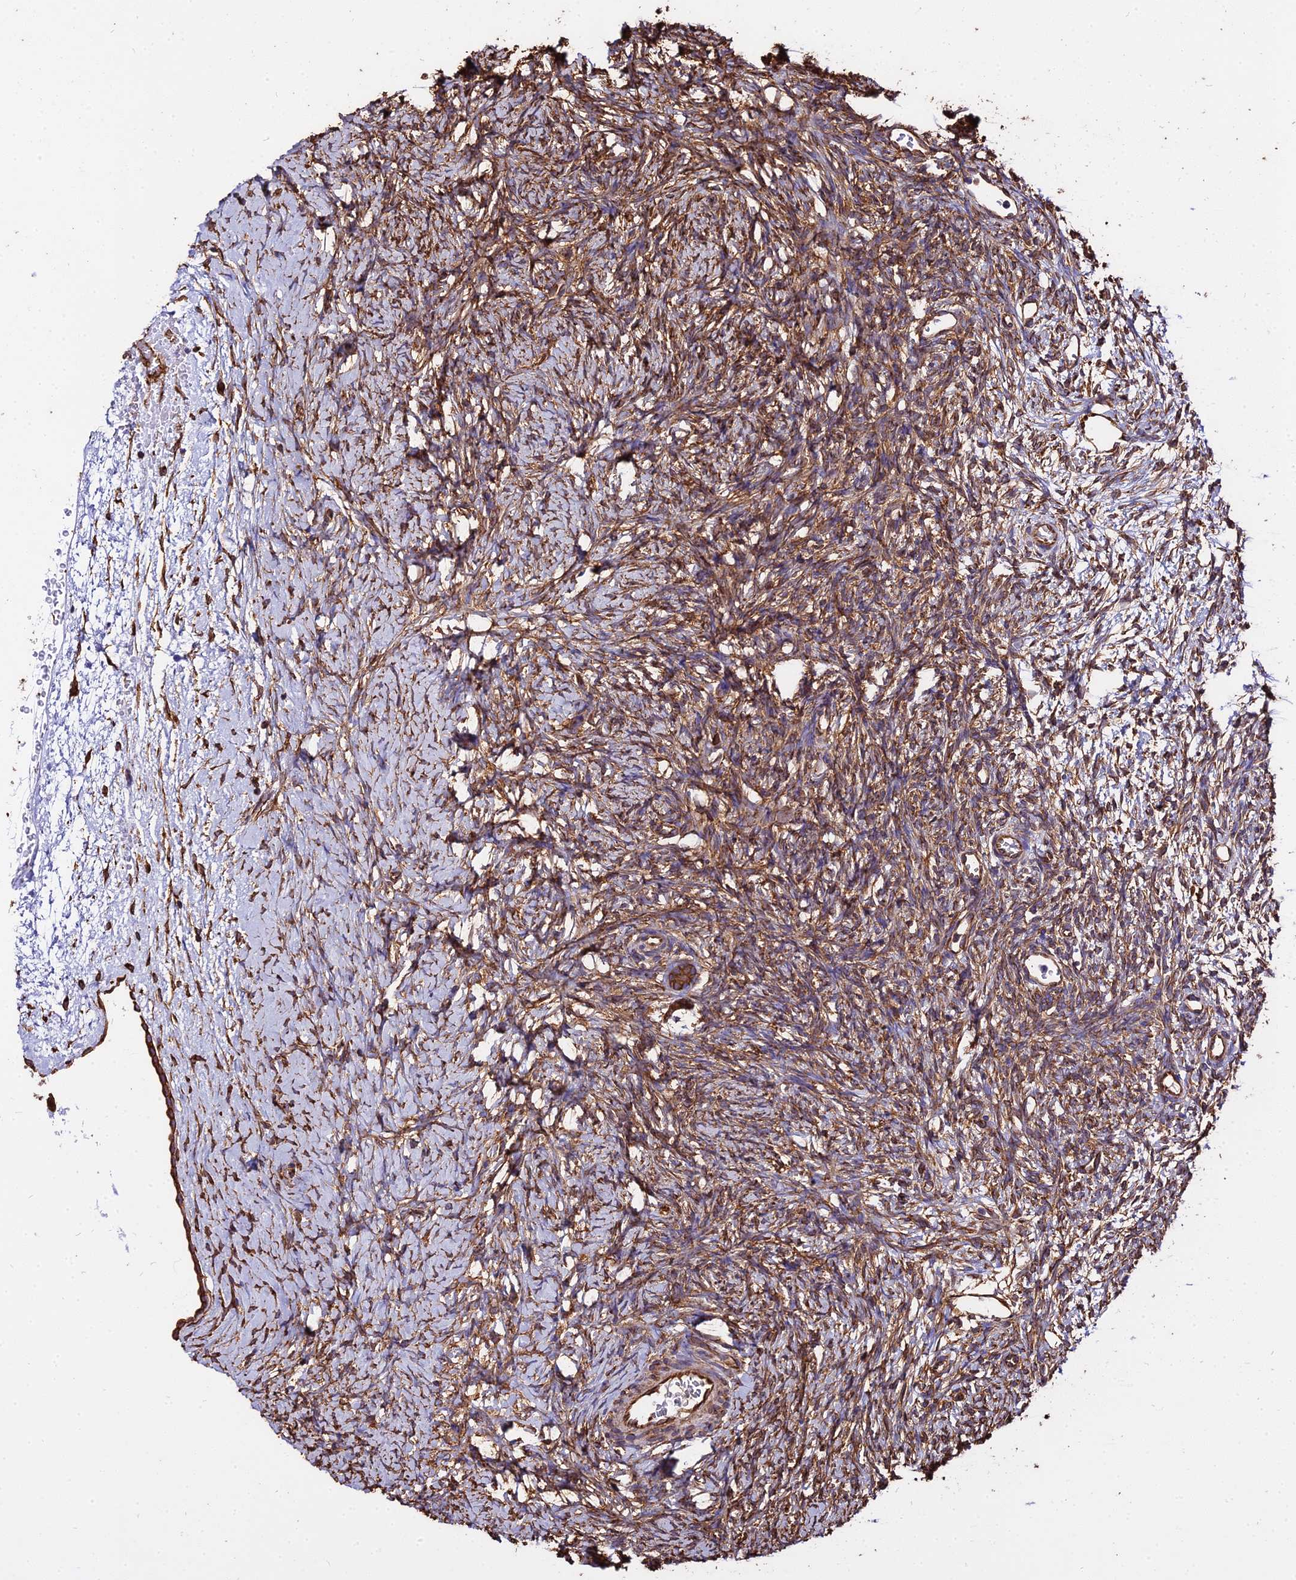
{"staining": {"intensity": "strong", "quantity": ">75%", "location": "cytoplasmic/membranous"}, "tissue": "ovary", "cell_type": "Follicle cells", "image_type": "normal", "snomed": [{"axis": "morphology", "description": "Normal tissue, NOS"}, {"axis": "topography", "description": "Ovary"}], "caption": "Human ovary stained for a protein (brown) demonstrates strong cytoplasmic/membranous positive expression in approximately >75% of follicle cells.", "gene": "TUBA1A", "patient": {"sex": "female", "age": 39}}